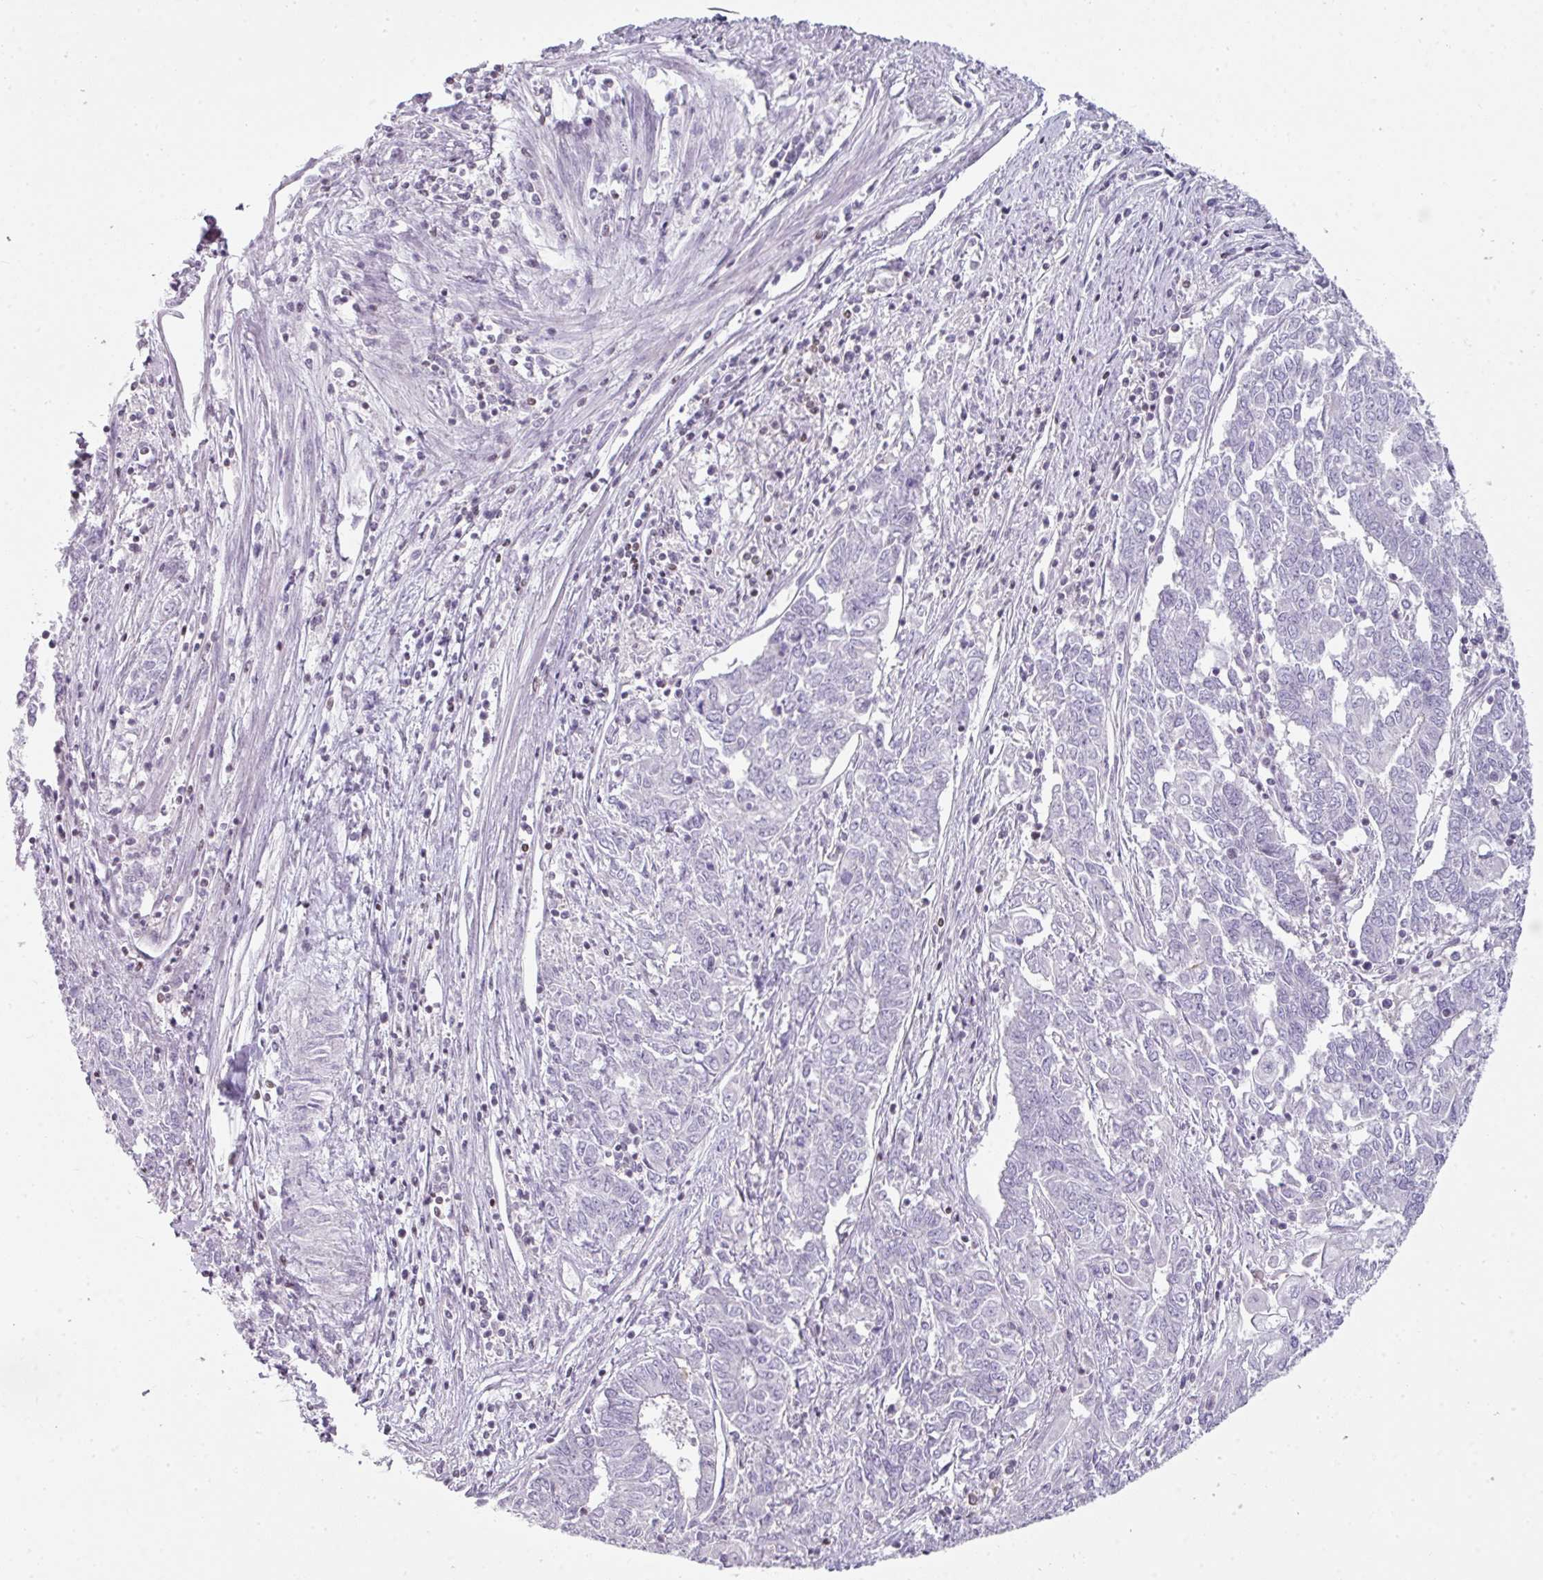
{"staining": {"intensity": "negative", "quantity": "none", "location": "none"}, "tissue": "endometrial cancer", "cell_type": "Tumor cells", "image_type": "cancer", "snomed": [{"axis": "morphology", "description": "Adenocarcinoma, NOS"}, {"axis": "topography", "description": "Endometrium"}], "caption": "Immunohistochemical staining of human endometrial cancer (adenocarcinoma) shows no significant staining in tumor cells.", "gene": "STAT5A", "patient": {"sex": "female", "age": 54}}